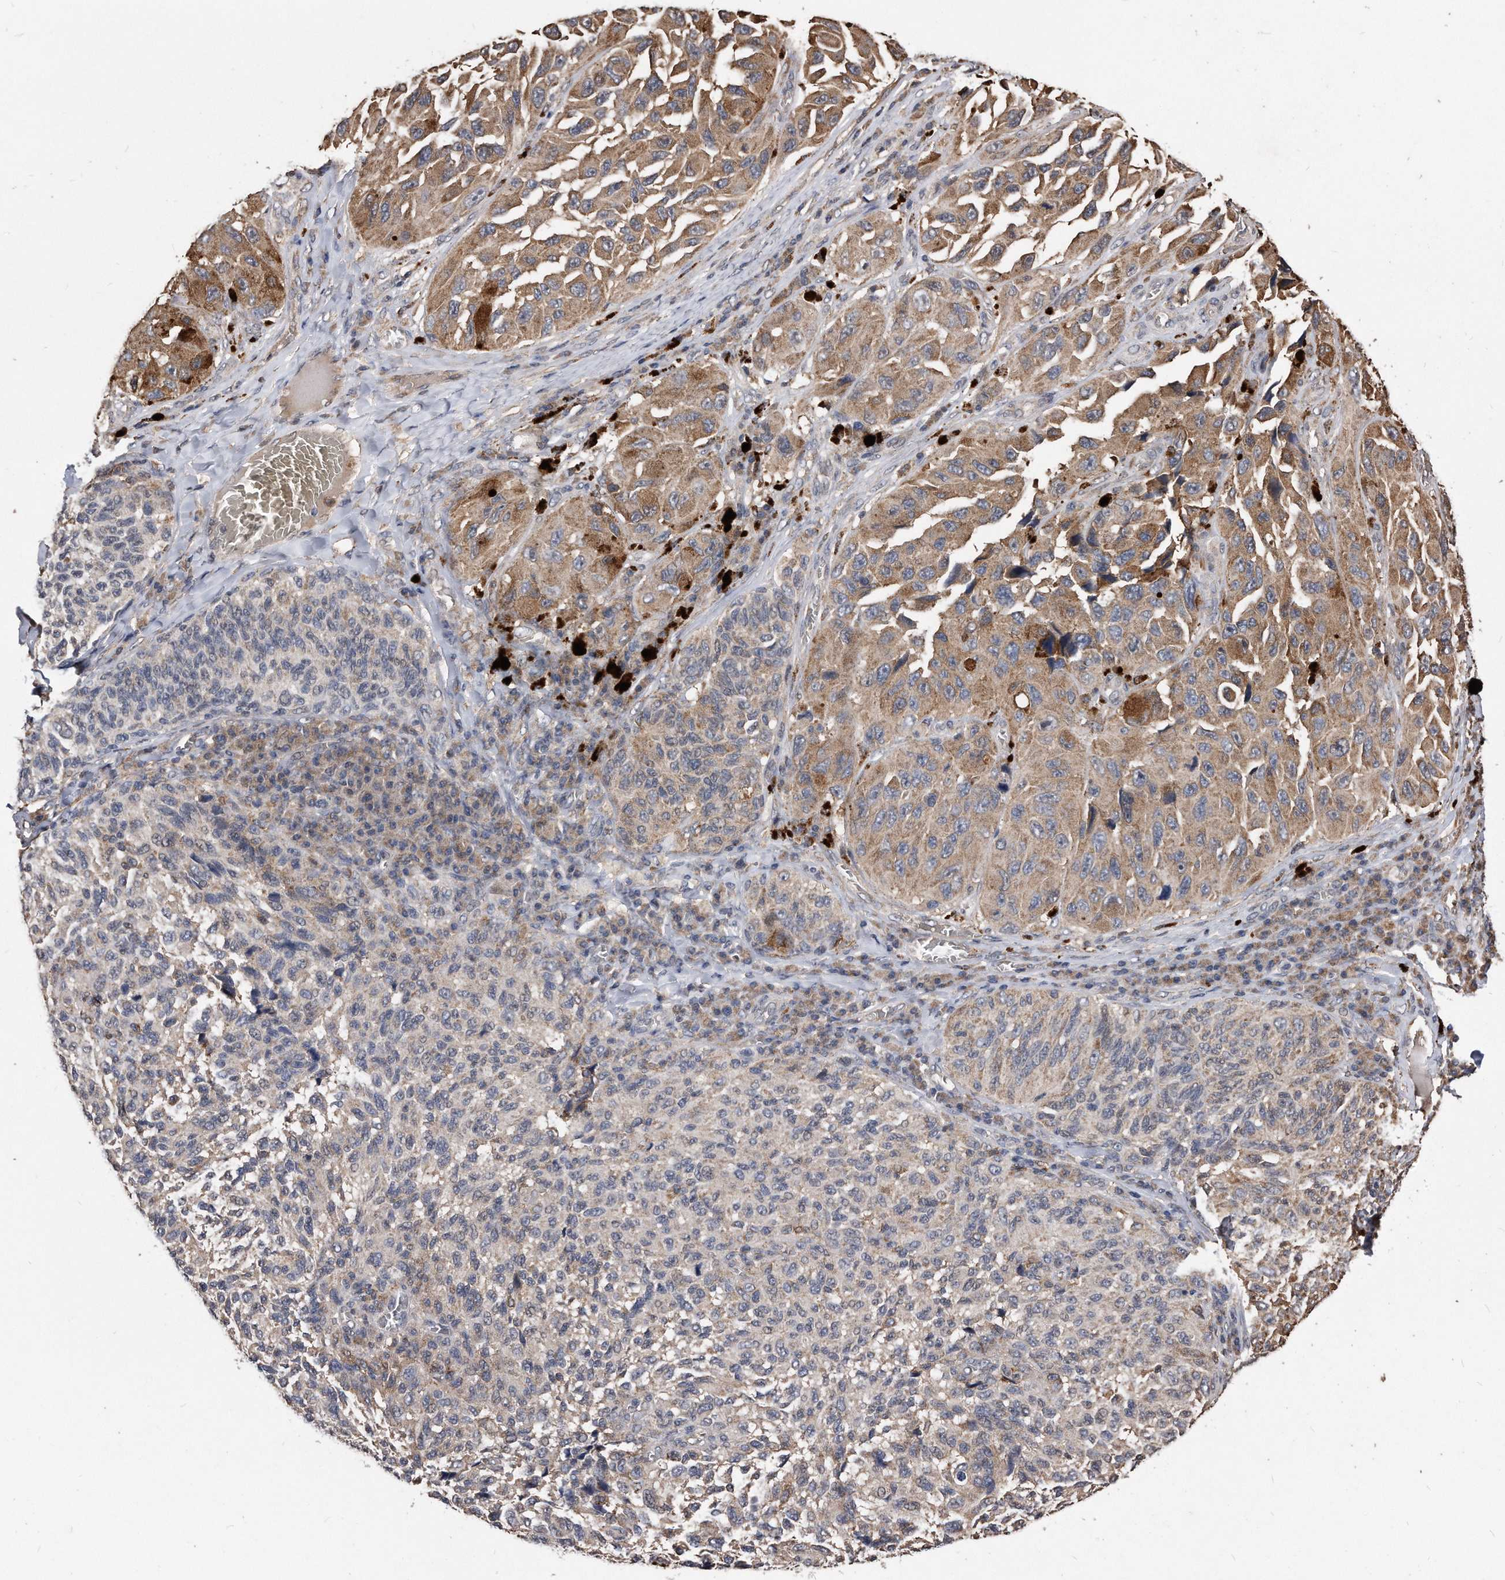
{"staining": {"intensity": "negative", "quantity": "none", "location": "none"}, "tissue": "melanoma", "cell_type": "Tumor cells", "image_type": "cancer", "snomed": [{"axis": "morphology", "description": "Malignant melanoma, NOS"}, {"axis": "topography", "description": "Skin"}], "caption": "Malignant melanoma stained for a protein using immunohistochemistry (IHC) demonstrates no positivity tumor cells.", "gene": "IL20RA", "patient": {"sex": "female", "age": 73}}